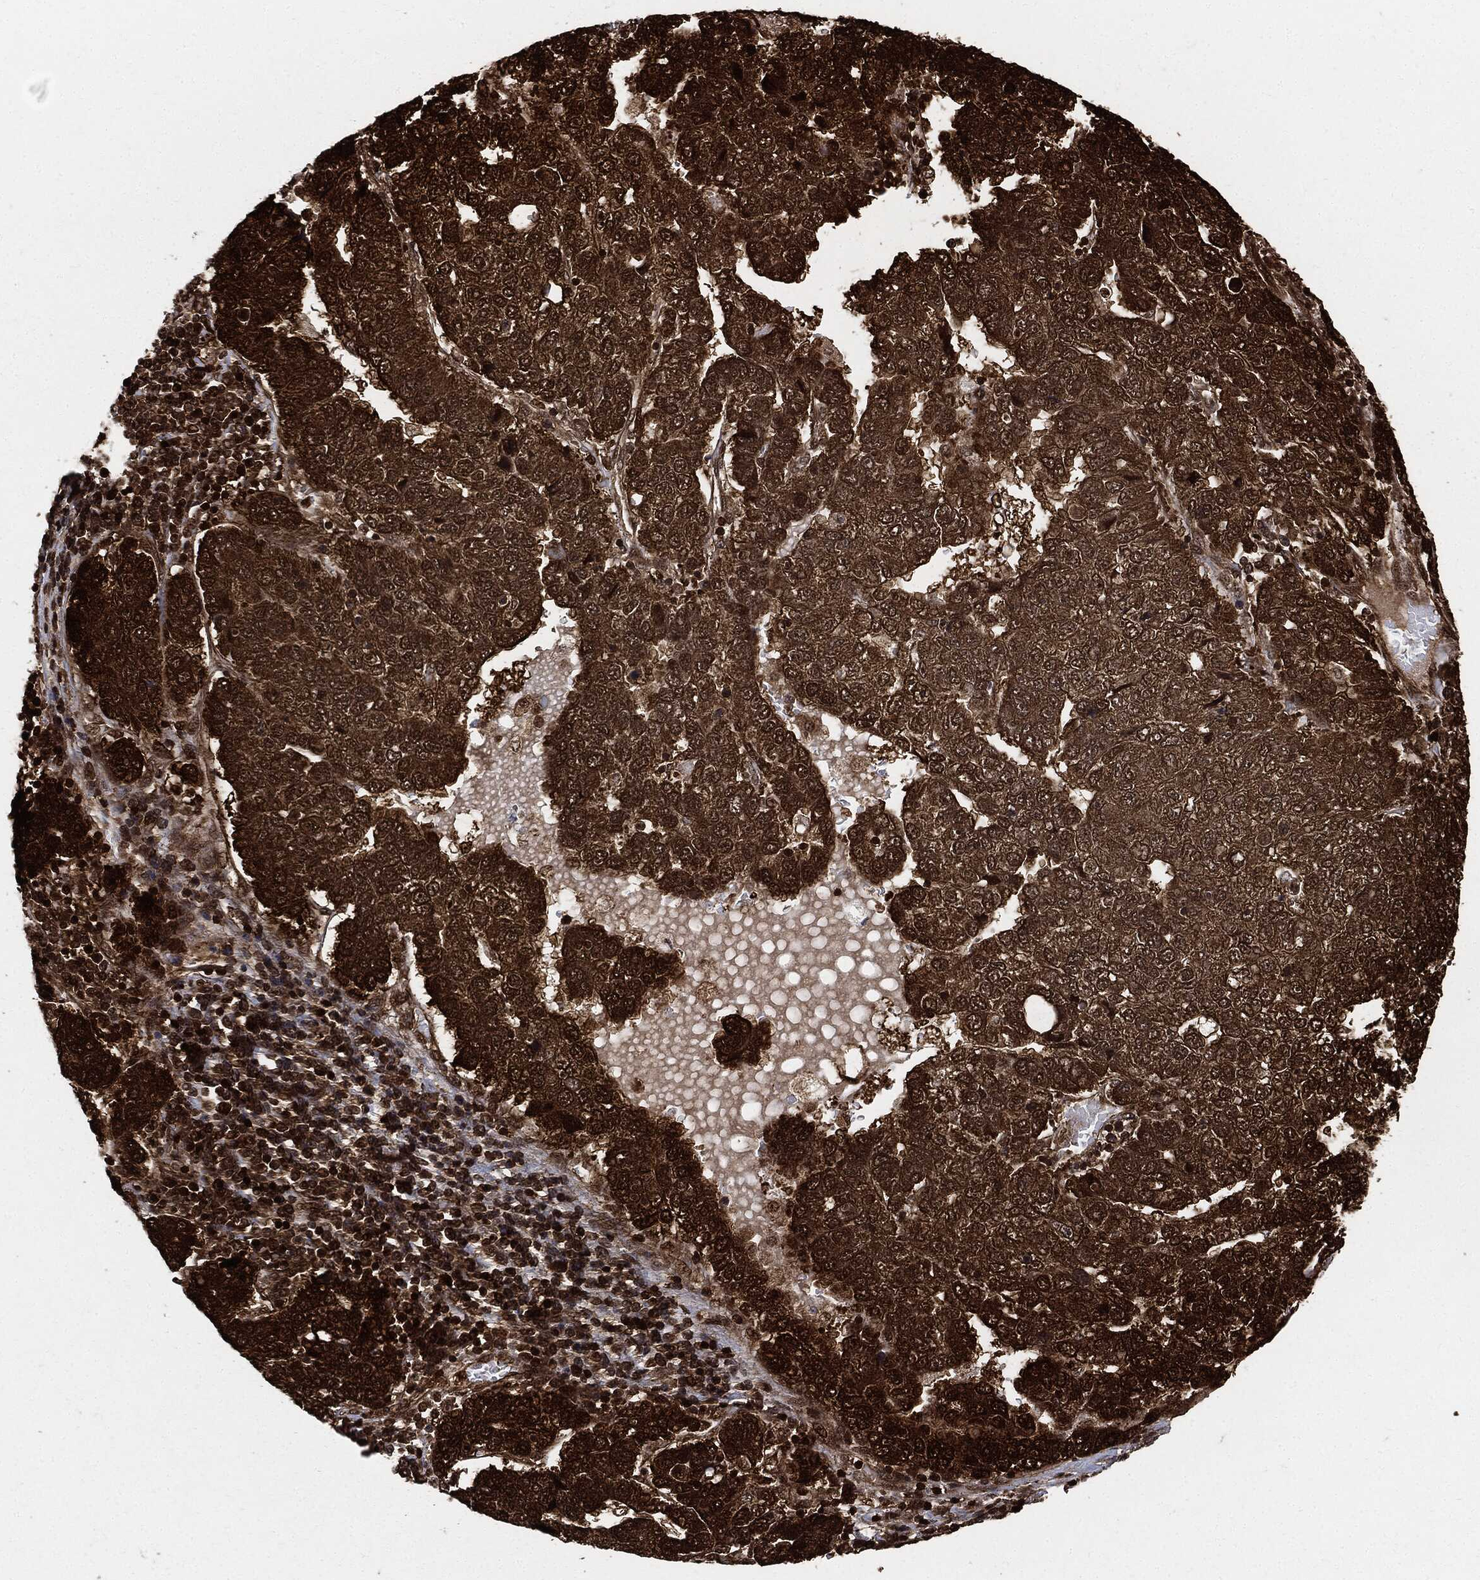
{"staining": {"intensity": "strong", "quantity": ">75%", "location": "cytoplasmic/membranous"}, "tissue": "pancreatic cancer", "cell_type": "Tumor cells", "image_type": "cancer", "snomed": [{"axis": "morphology", "description": "Adenocarcinoma, NOS"}, {"axis": "topography", "description": "Pancreas"}], "caption": "Pancreatic adenocarcinoma stained with a brown dye shows strong cytoplasmic/membranous positive staining in about >75% of tumor cells.", "gene": "YWHAB", "patient": {"sex": "female", "age": 61}}